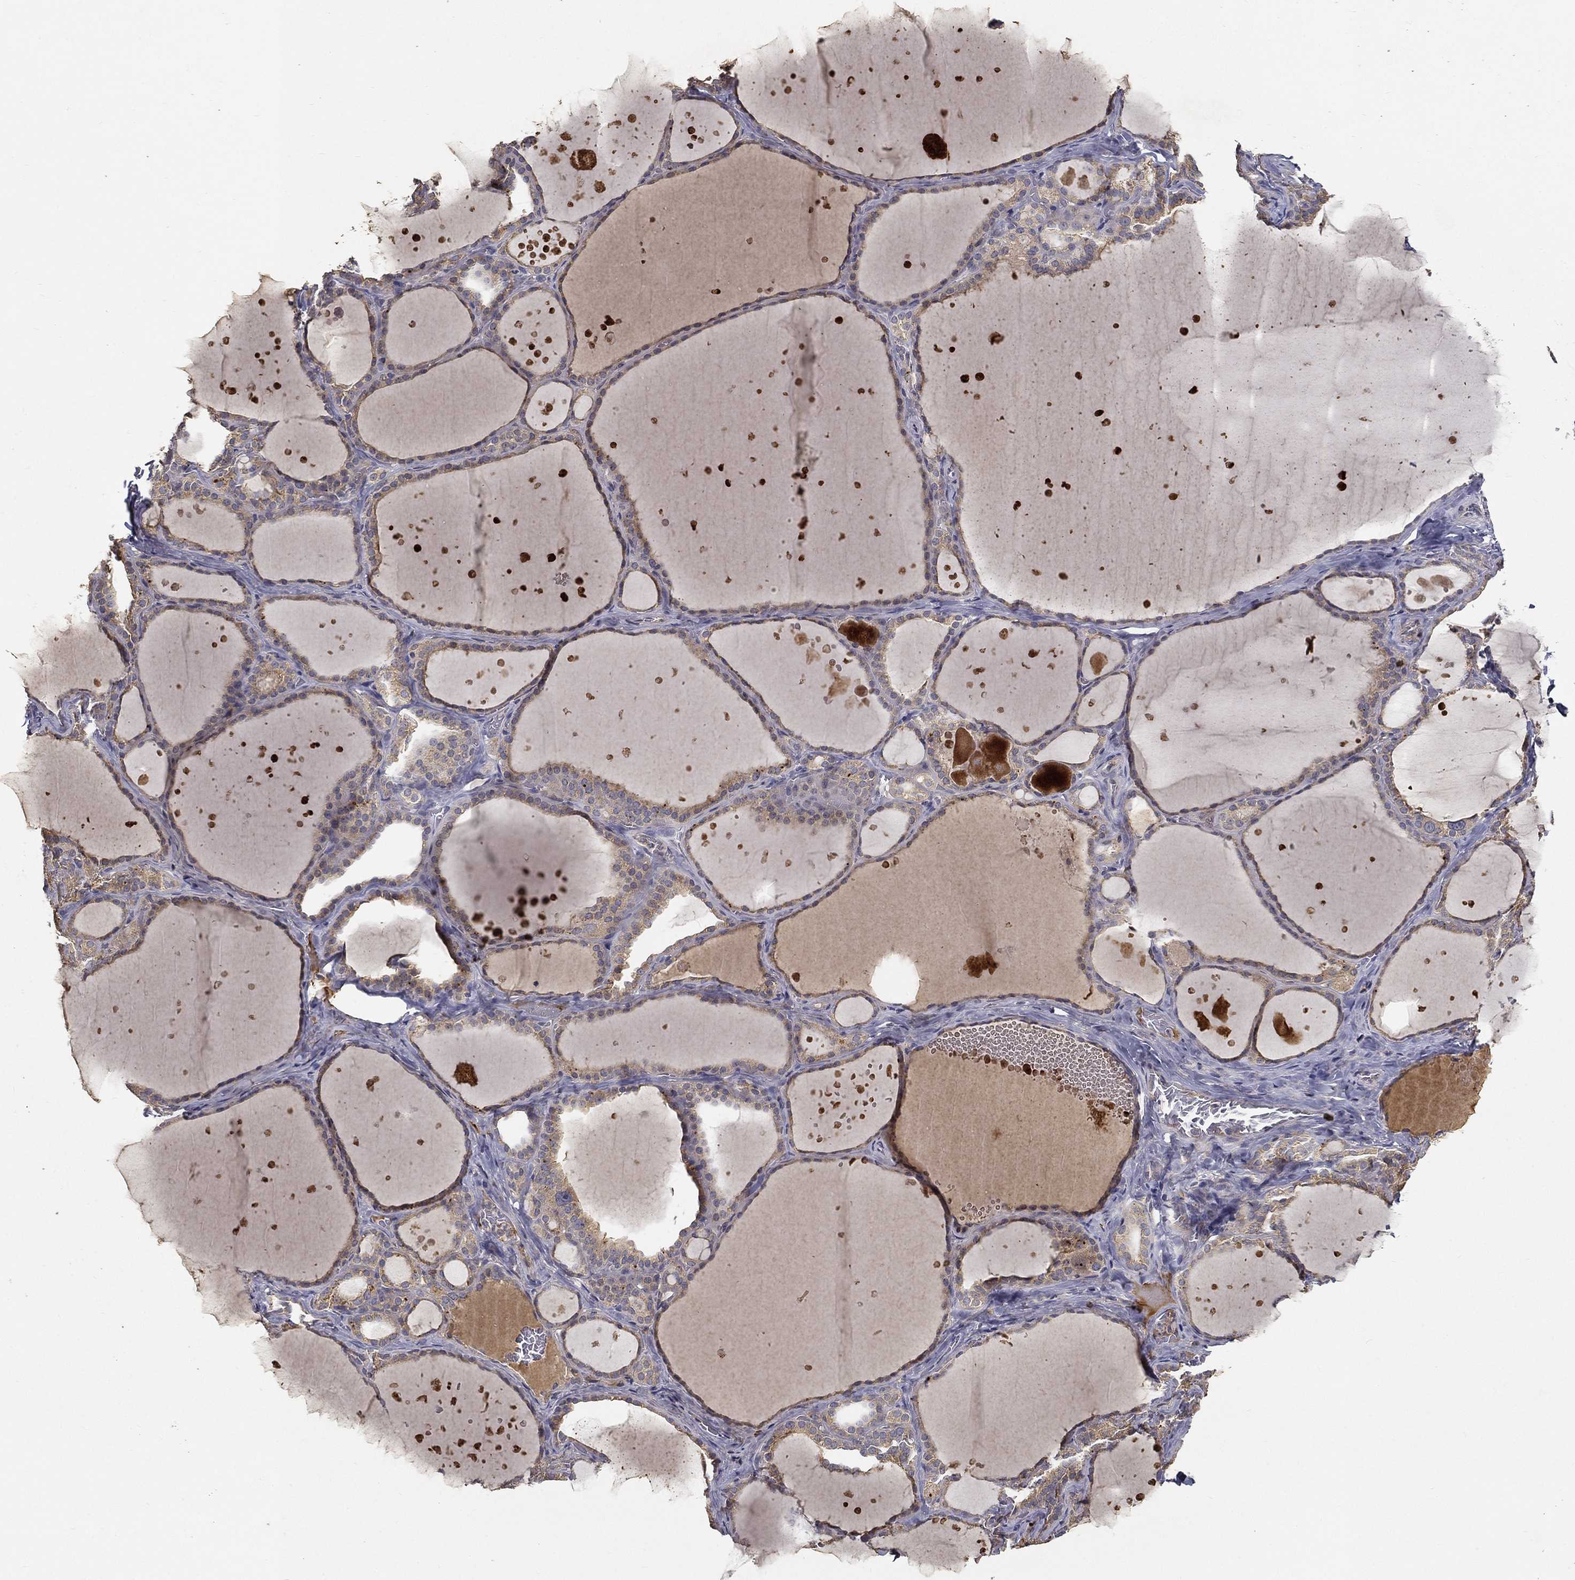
{"staining": {"intensity": "weak", "quantity": "25%-75%", "location": "cytoplasmic/membranous"}, "tissue": "thyroid gland", "cell_type": "Glandular cells", "image_type": "normal", "snomed": [{"axis": "morphology", "description": "Normal tissue, NOS"}, {"axis": "topography", "description": "Thyroid gland"}], "caption": "Immunohistochemistry (DAB (3,3'-diaminobenzidine)) staining of unremarkable human thyroid gland shows weak cytoplasmic/membranous protein staining in approximately 25%-75% of glandular cells.", "gene": "MT", "patient": {"sex": "male", "age": 63}}